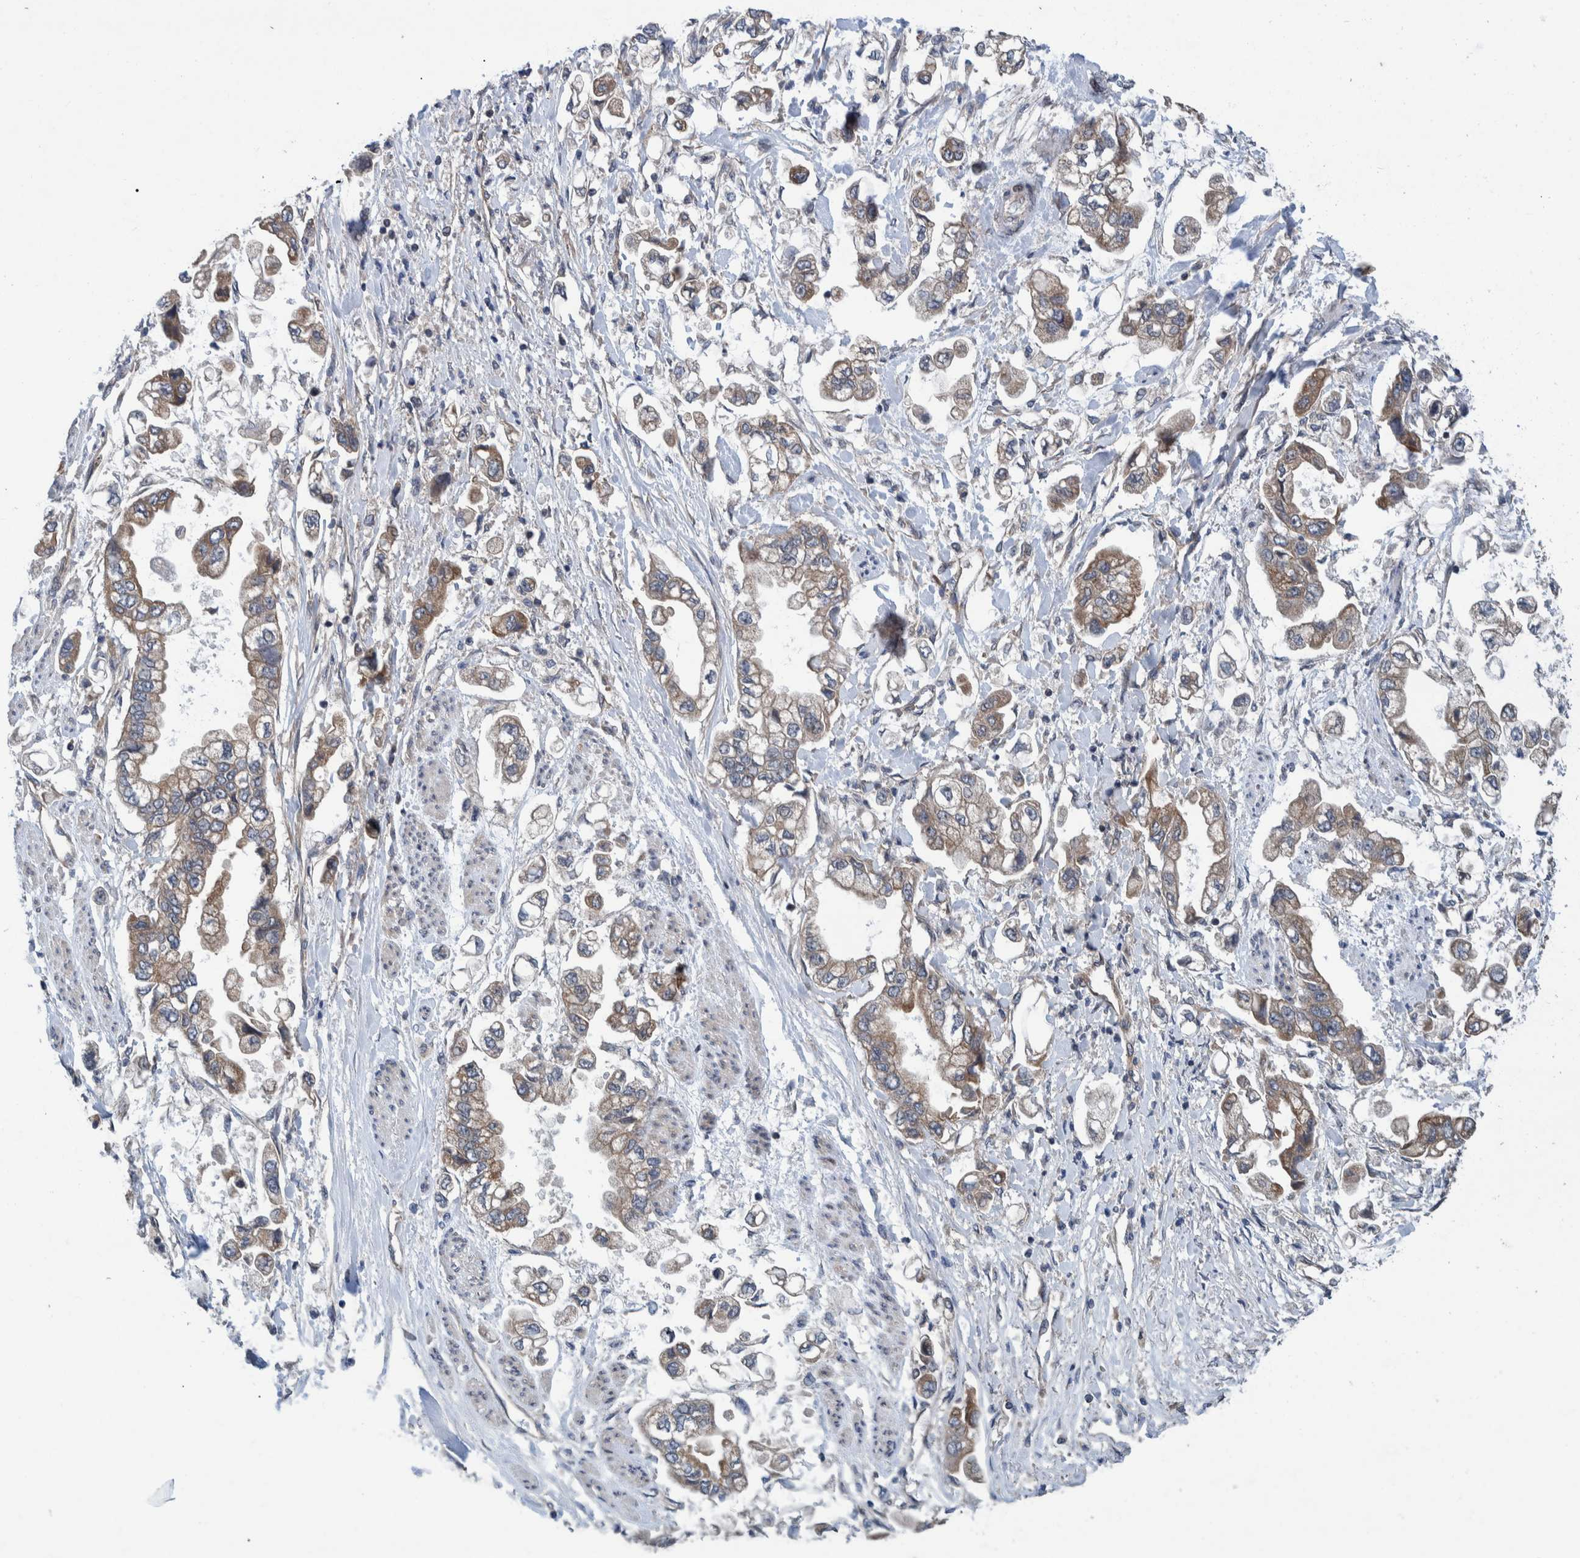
{"staining": {"intensity": "weak", "quantity": "<25%", "location": "cytoplasmic/membranous"}, "tissue": "stomach cancer", "cell_type": "Tumor cells", "image_type": "cancer", "snomed": [{"axis": "morphology", "description": "Normal tissue, NOS"}, {"axis": "morphology", "description": "Adenocarcinoma, NOS"}, {"axis": "topography", "description": "Stomach"}], "caption": "Immunohistochemistry image of neoplastic tissue: human stomach cancer stained with DAB (3,3'-diaminobenzidine) demonstrates no significant protein staining in tumor cells.", "gene": "MRPS7", "patient": {"sex": "male", "age": 62}}